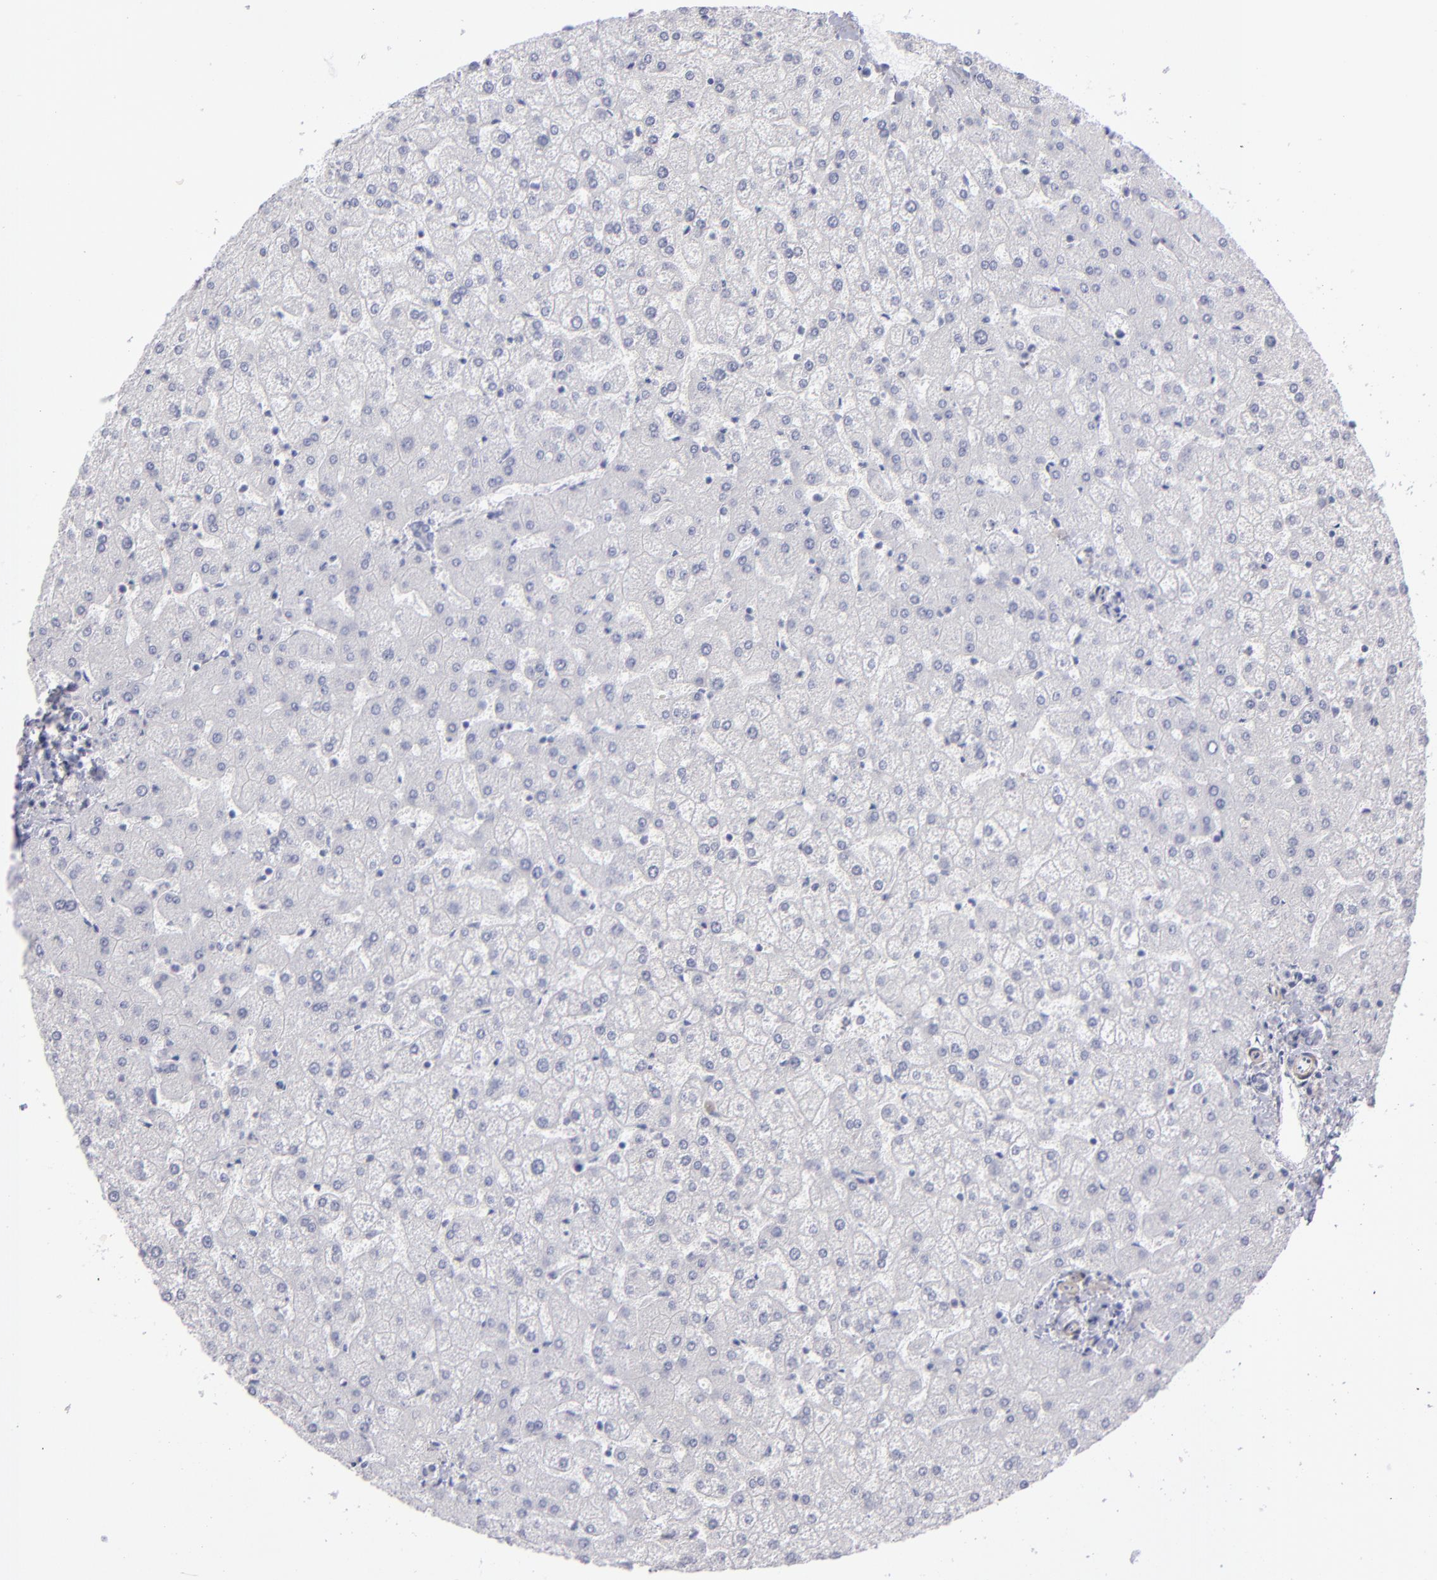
{"staining": {"intensity": "negative", "quantity": "none", "location": "none"}, "tissue": "liver", "cell_type": "Cholangiocytes", "image_type": "normal", "snomed": [{"axis": "morphology", "description": "Normal tissue, NOS"}, {"axis": "topography", "description": "Liver"}], "caption": "Immunohistochemistry (IHC) histopathology image of normal human liver stained for a protein (brown), which reveals no staining in cholangiocytes.", "gene": "MYH11", "patient": {"sex": "female", "age": 32}}